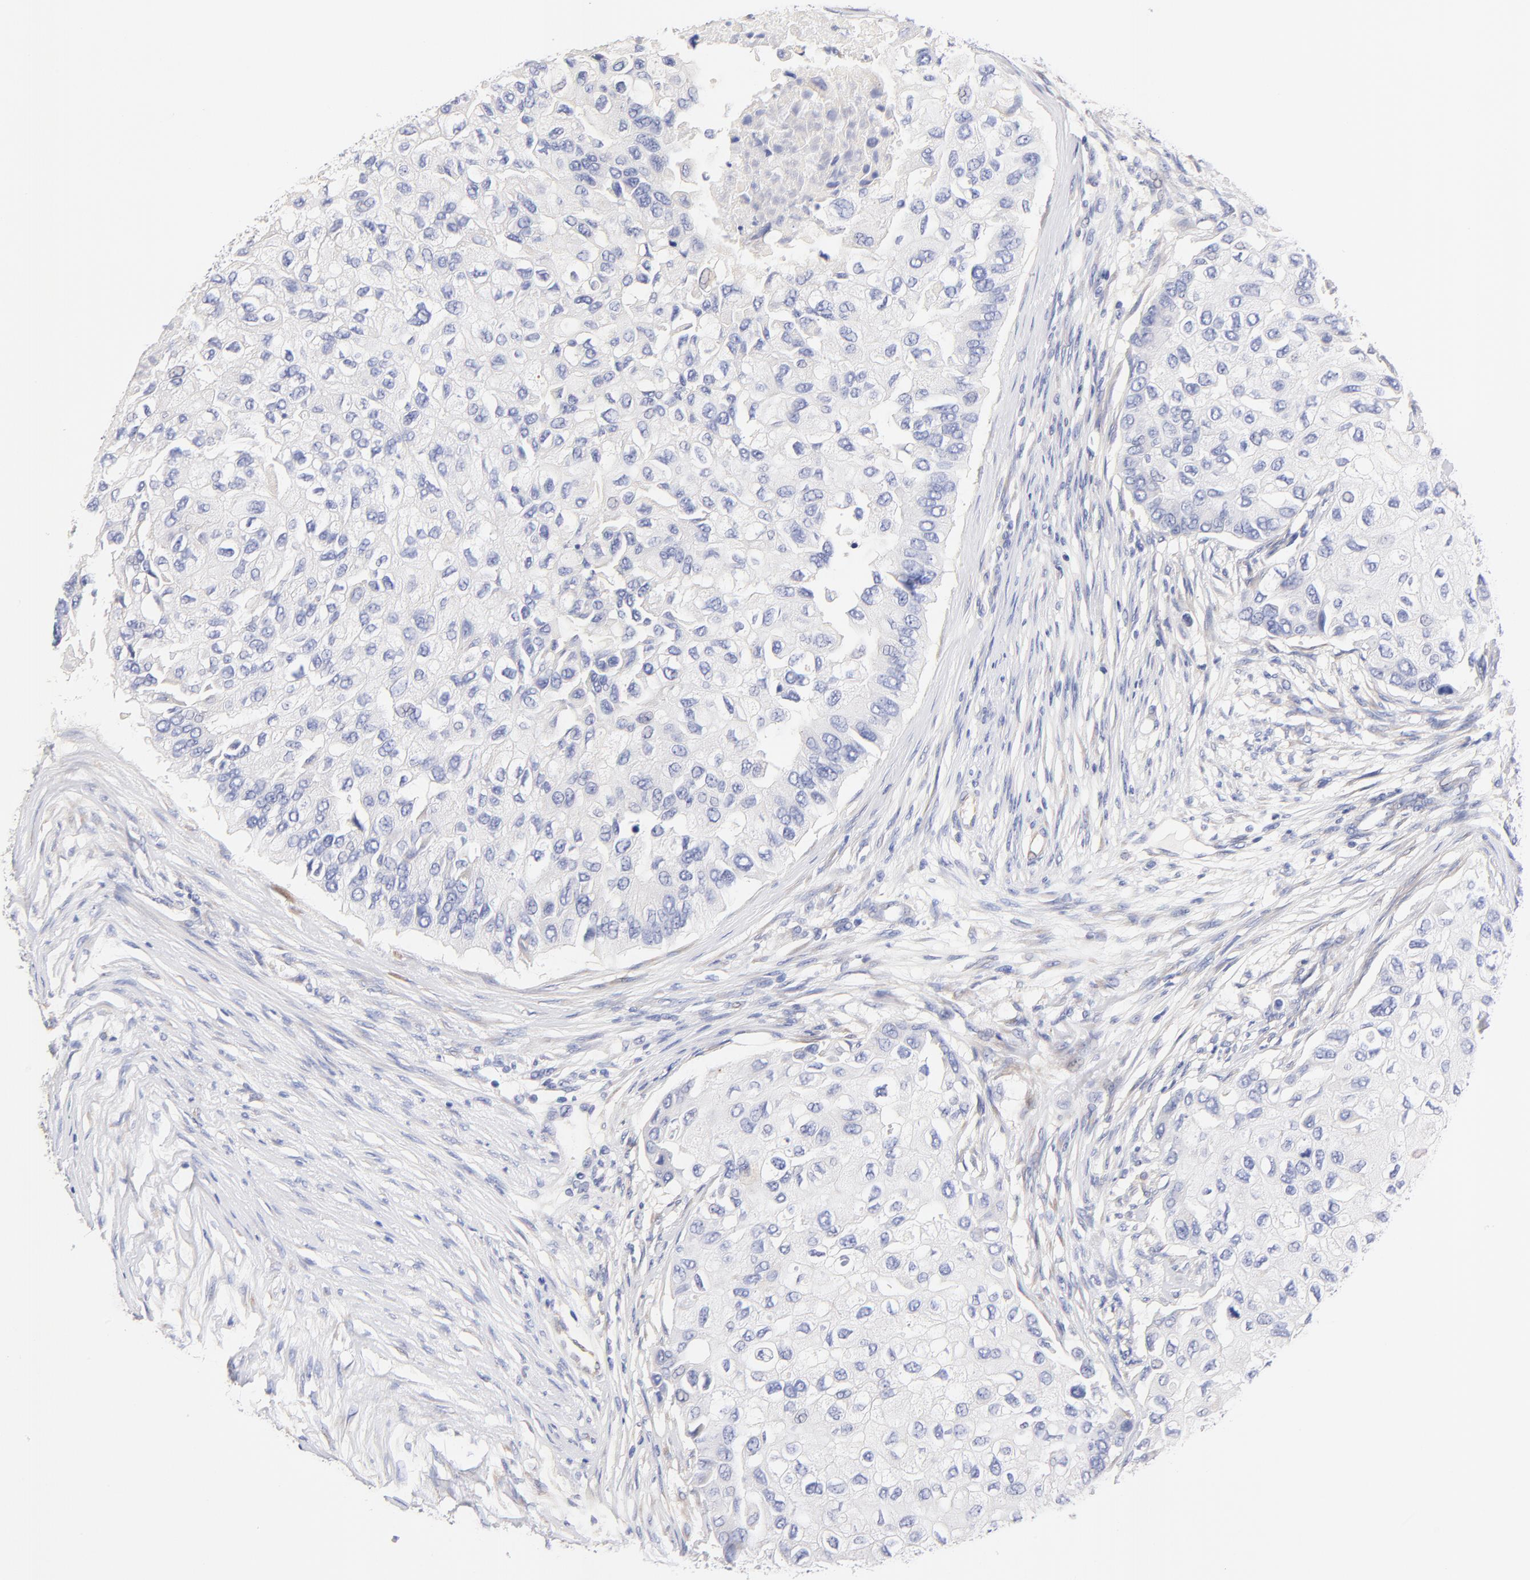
{"staining": {"intensity": "negative", "quantity": "none", "location": "none"}, "tissue": "breast cancer", "cell_type": "Tumor cells", "image_type": "cancer", "snomed": [{"axis": "morphology", "description": "Normal tissue, NOS"}, {"axis": "morphology", "description": "Duct carcinoma"}, {"axis": "topography", "description": "Breast"}], "caption": "High power microscopy image of an immunohistochemistry (IHC) photomicrograph of breast infiltrating ductal carcinoma, revealing no significant positivity in tumor cells.", "gene": "HS3ST1", "patient": {"sex": "female", "age": 49}}